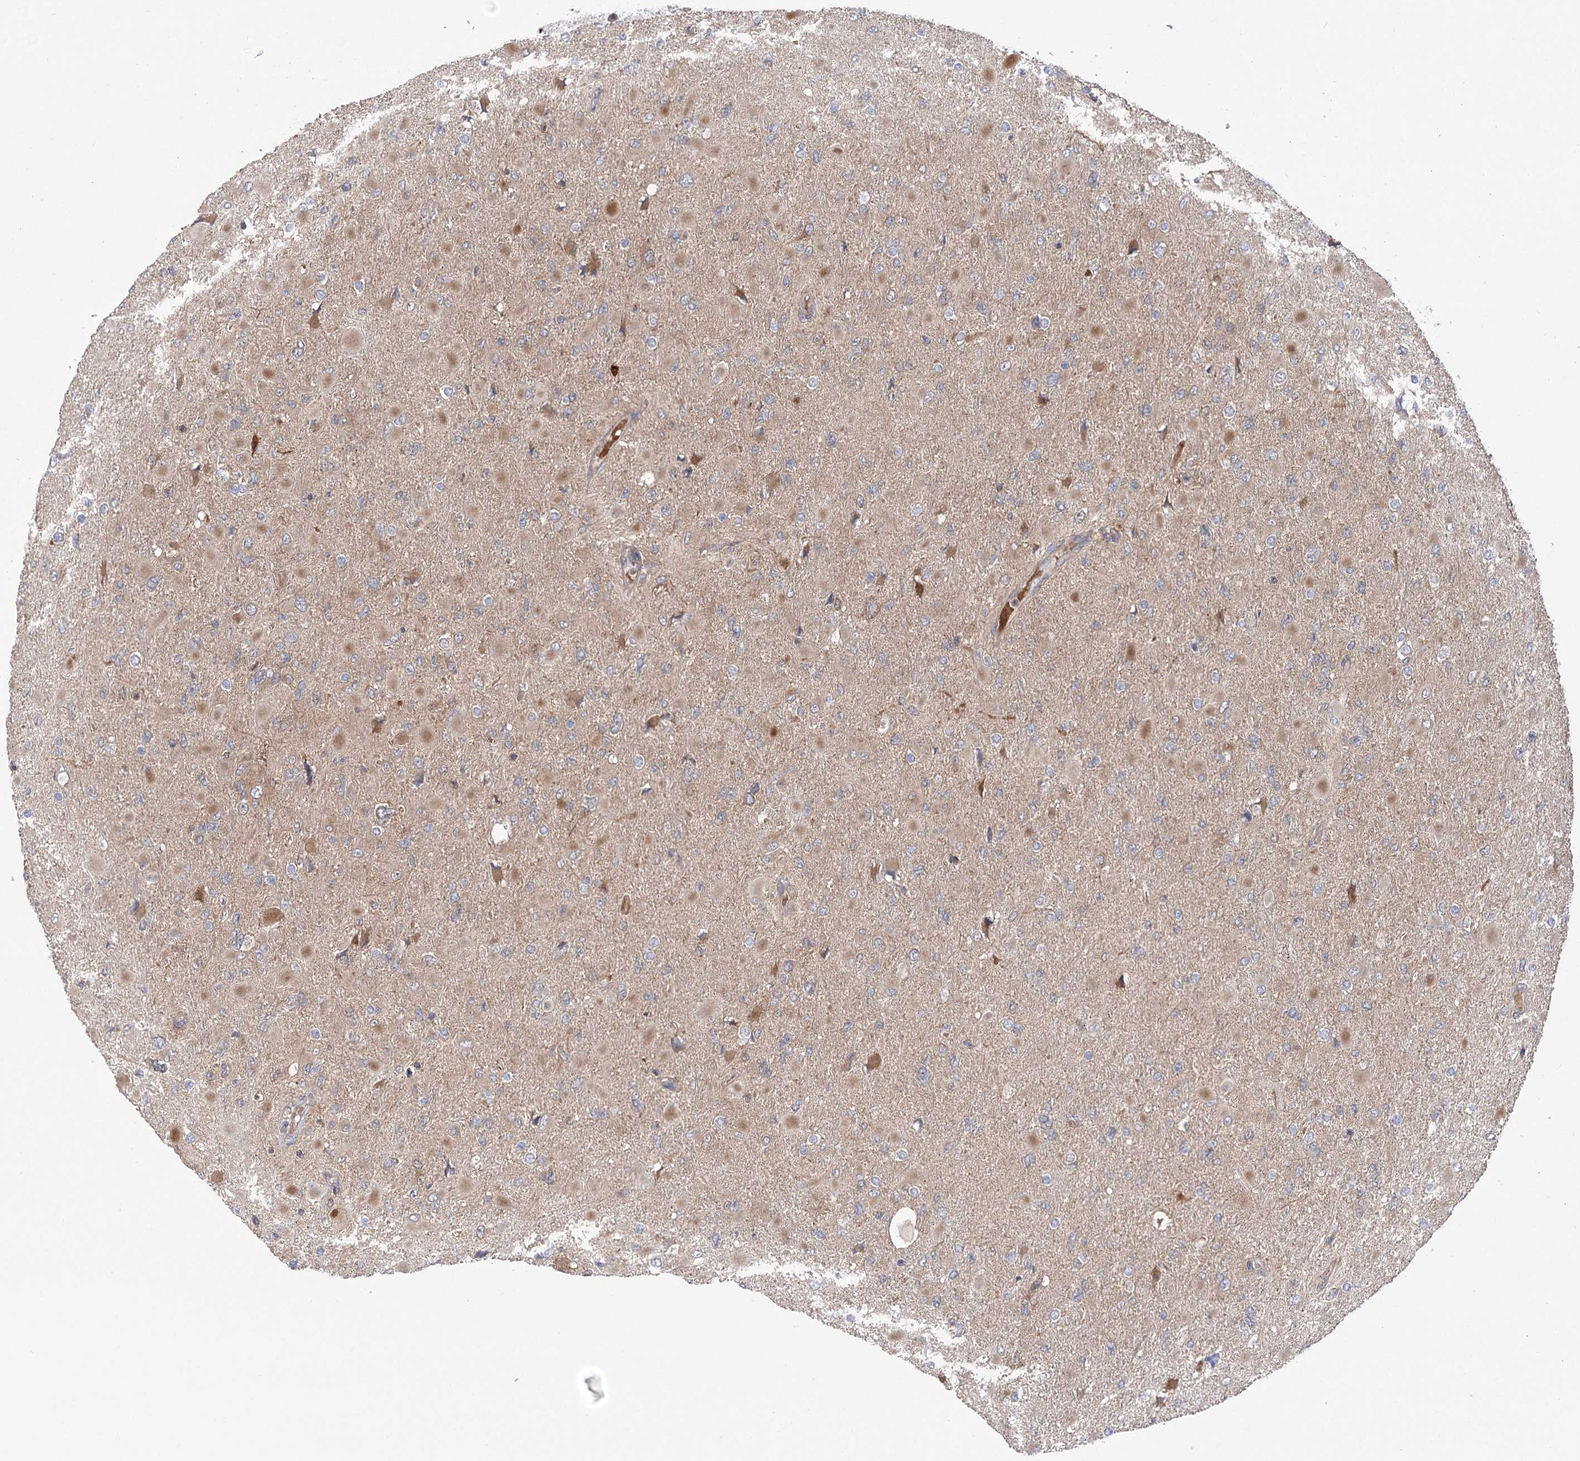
{"staining": {"intensity": "moderate", "quantity": "<25%", "location": "cytoplasmic/membranous"}, "tissue": "glioma", "cell_type": "Tumor cells", "image_type": "cancer", "snomed": [{"axis": "morphology", "description": "Glioma, malignant, High grade"}, {"axis": "topography", "description": "Cerebral cortex"}], "caption": "Moderate cytoplasmic/membranous protein positivity is identified in about <25% of tumor cells in high-grade glioma (malignant). Ihc stains the protein in brown and the nuclei are stained blue.", "gene": "VPS37B", "patient": {"sex": "female", "age": 36}}